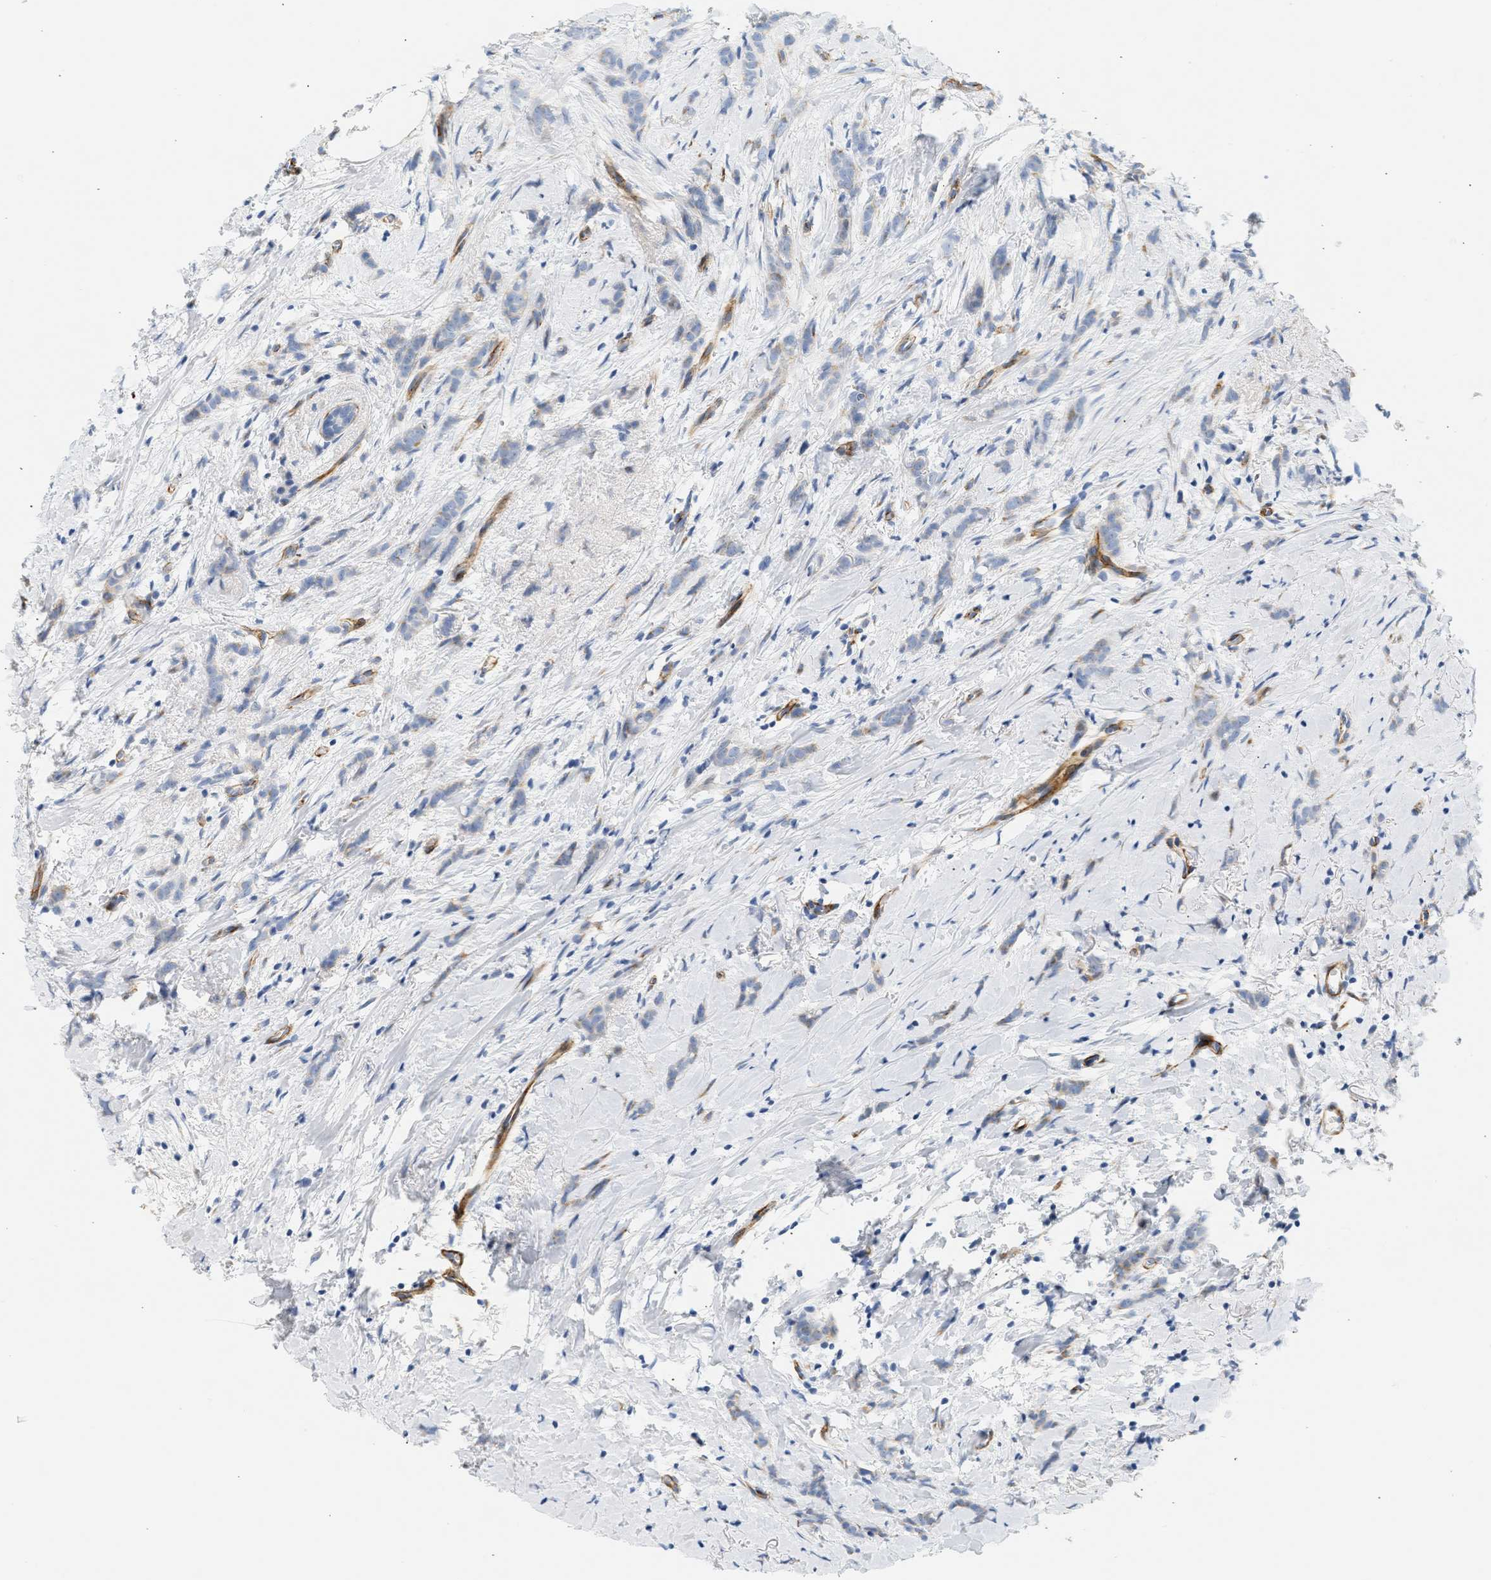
{"staining": {"intensity": "negative", "quantity": "none", "location": "none"}, "tissue": "breast cancer", "cell_type": "Tumor cells", "image_type": "cancer", "snomed": [{"axis": "morphology", "description": "Lobular carcinoma, in situ"}, {"axis": "morphology", "description": "Lobular carcinoma"}, {"axis": "topography", "description": "Breast"}], "caption": "IHC histopathology image of neoplastic tissue: breast cancer stained with DAB reveals no significant protein staining in tumor cells.", "gene": "SLC30A7", "patient": {"sex": "female", "age": 41}}